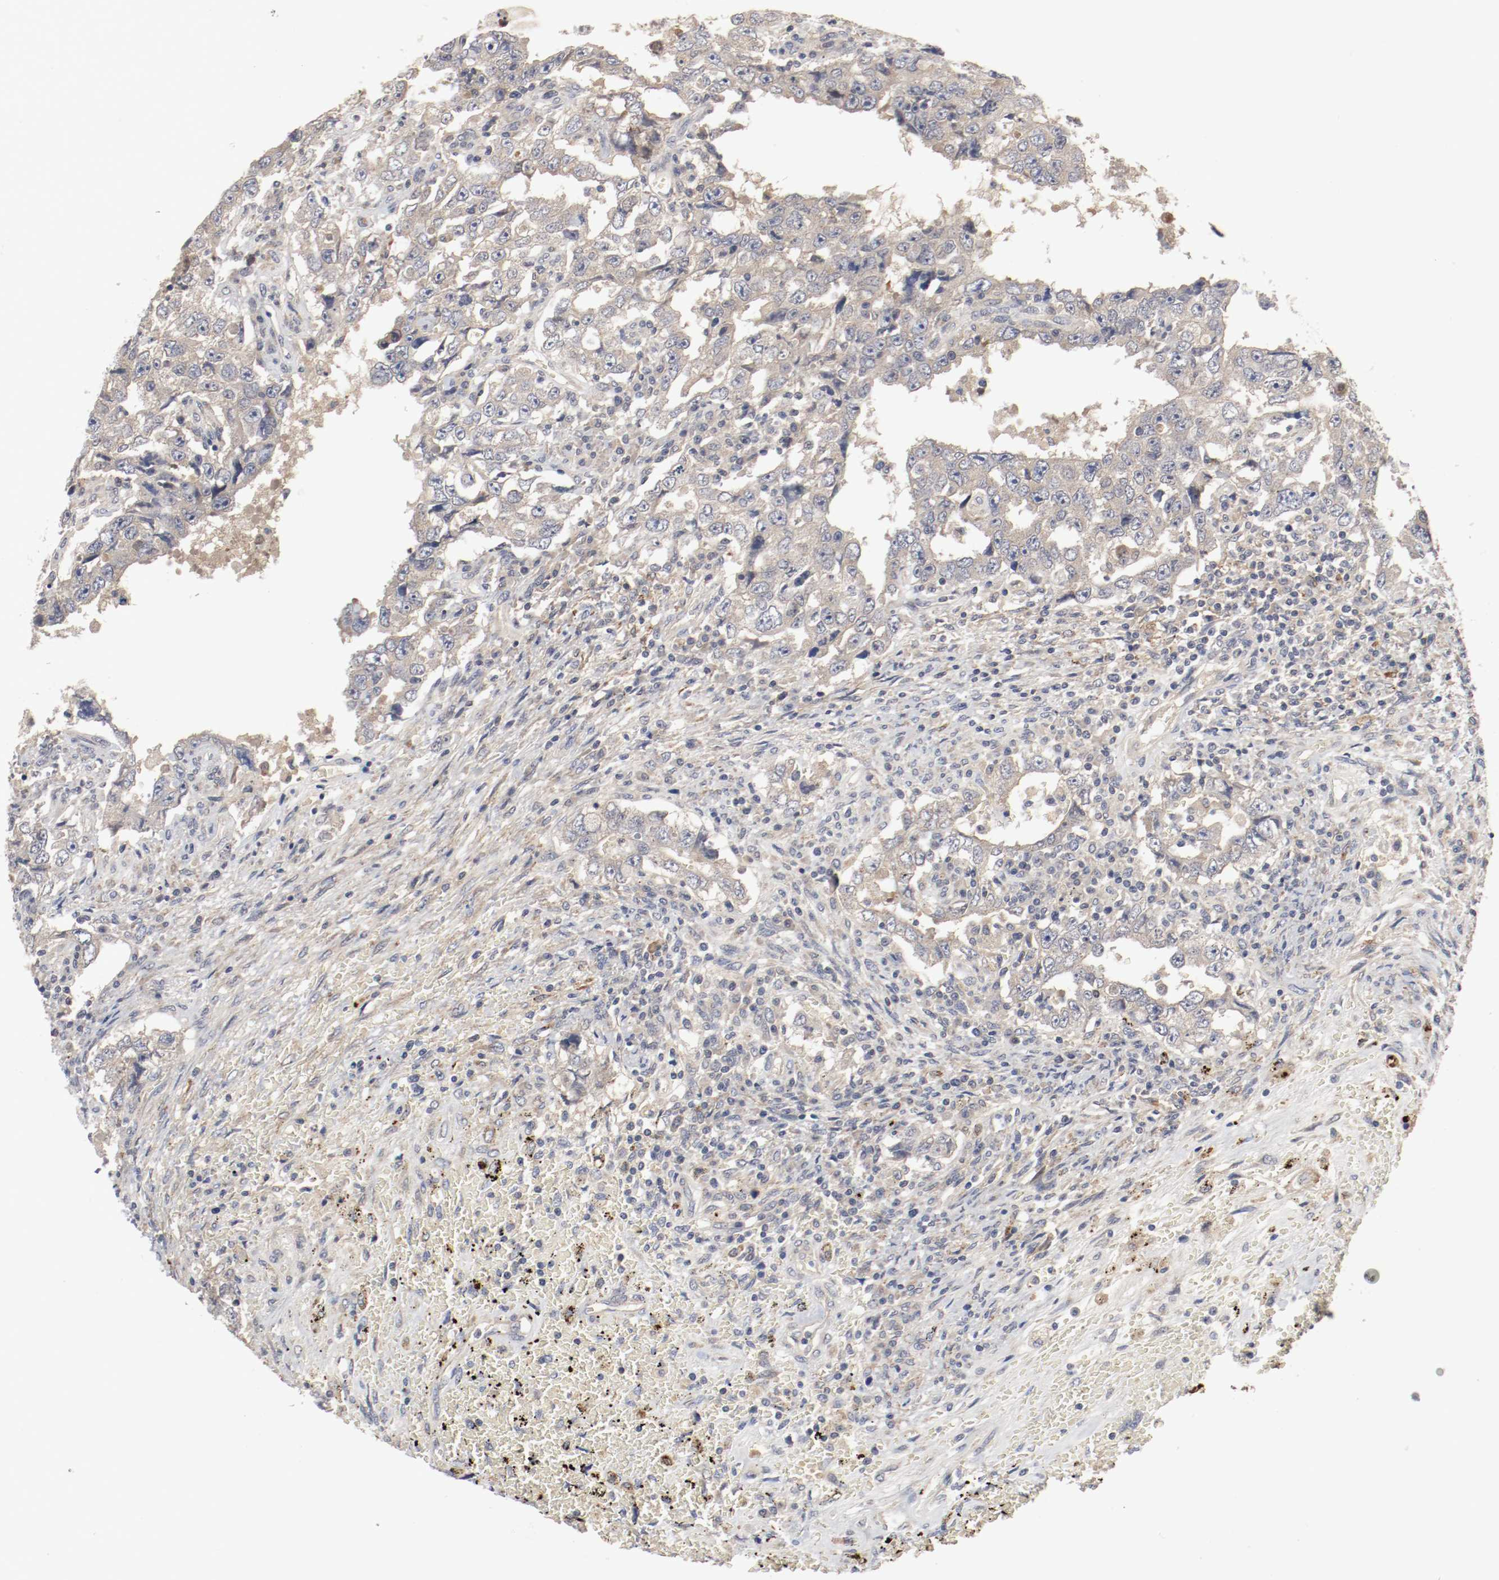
{"staining": {"intensity": "weak", "quantity": ">75%", "location": "cytoplasmic/membranous"}, "tissue": "testis cancer", "cell_type": "Tumor cells", "image_type": "cancer", "snomed": [{"axis": "morphology", "description": "Carcinoma, Embryonal, NOS"}, {"axis": "topography", "description": "Testis"}], "caption": "Tumor cells reveal weak cytoplasmic/membranous positivity in about >75% of cells in embryonal carcinoma (testis).", "gene": "REN", "patient": {"sex": "male", "age": 26}}